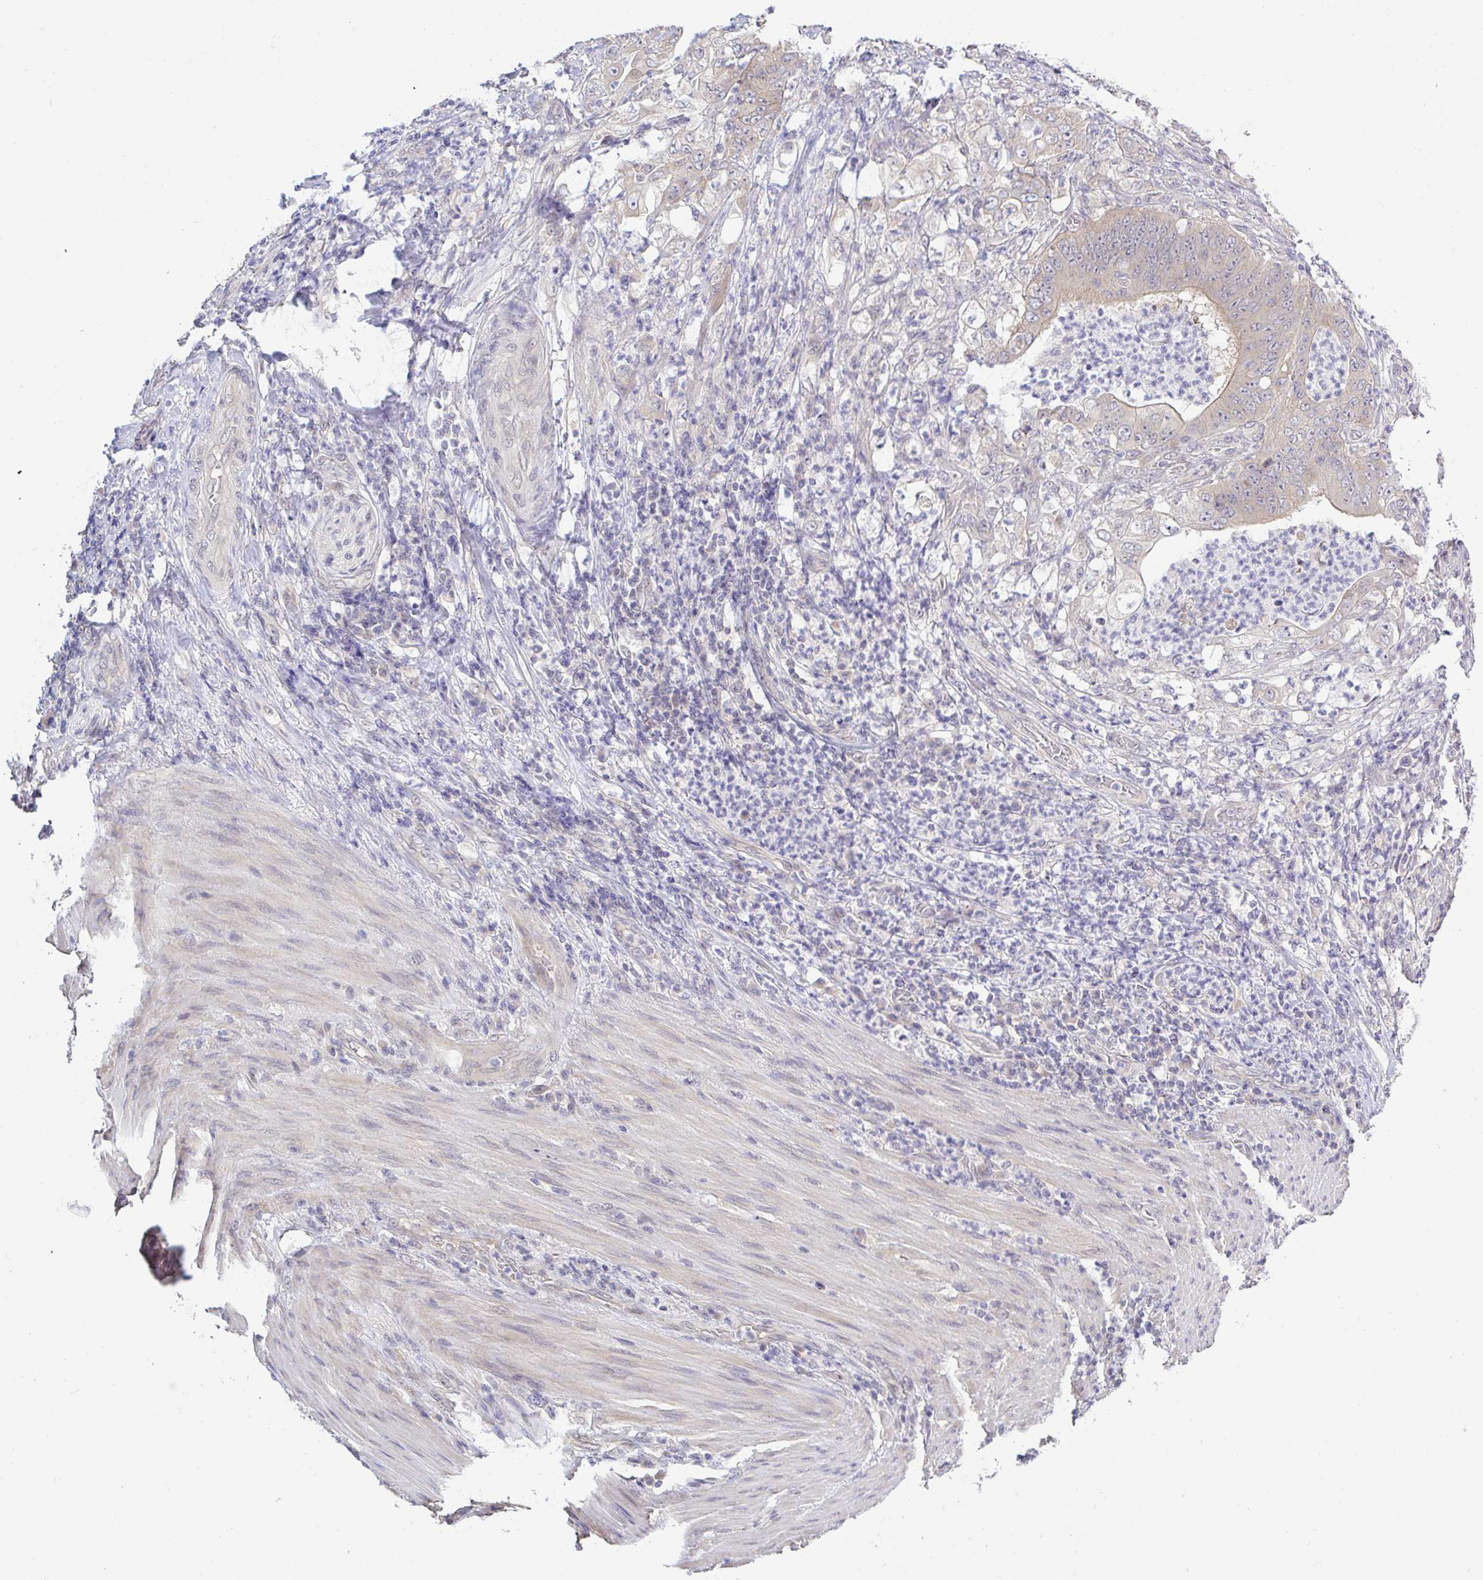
{"staining": {"intensity": "moderate", "quantity": "<25%", "location": "cytoplasmic/membranous"}, "tissue": "stomach cancer", "cell_type": "Tumor cells", "image_type": "cancer", "snomed": [{"axis": "morphology", "description": "Adenocarcinoma, NOS"}, {"axis": "topography", "description": "Stomach"}], "caption": "A brown stain labels moderate cytoplasmic/membranous positivity of a protein in human stomach adenocarcinoma tumor cells. Immunohistochemistry stains the protein of interest in brown and the nuclei are stained blue.", "gene": "HYPK", "patient": {"sex": "female", "age": 73}}